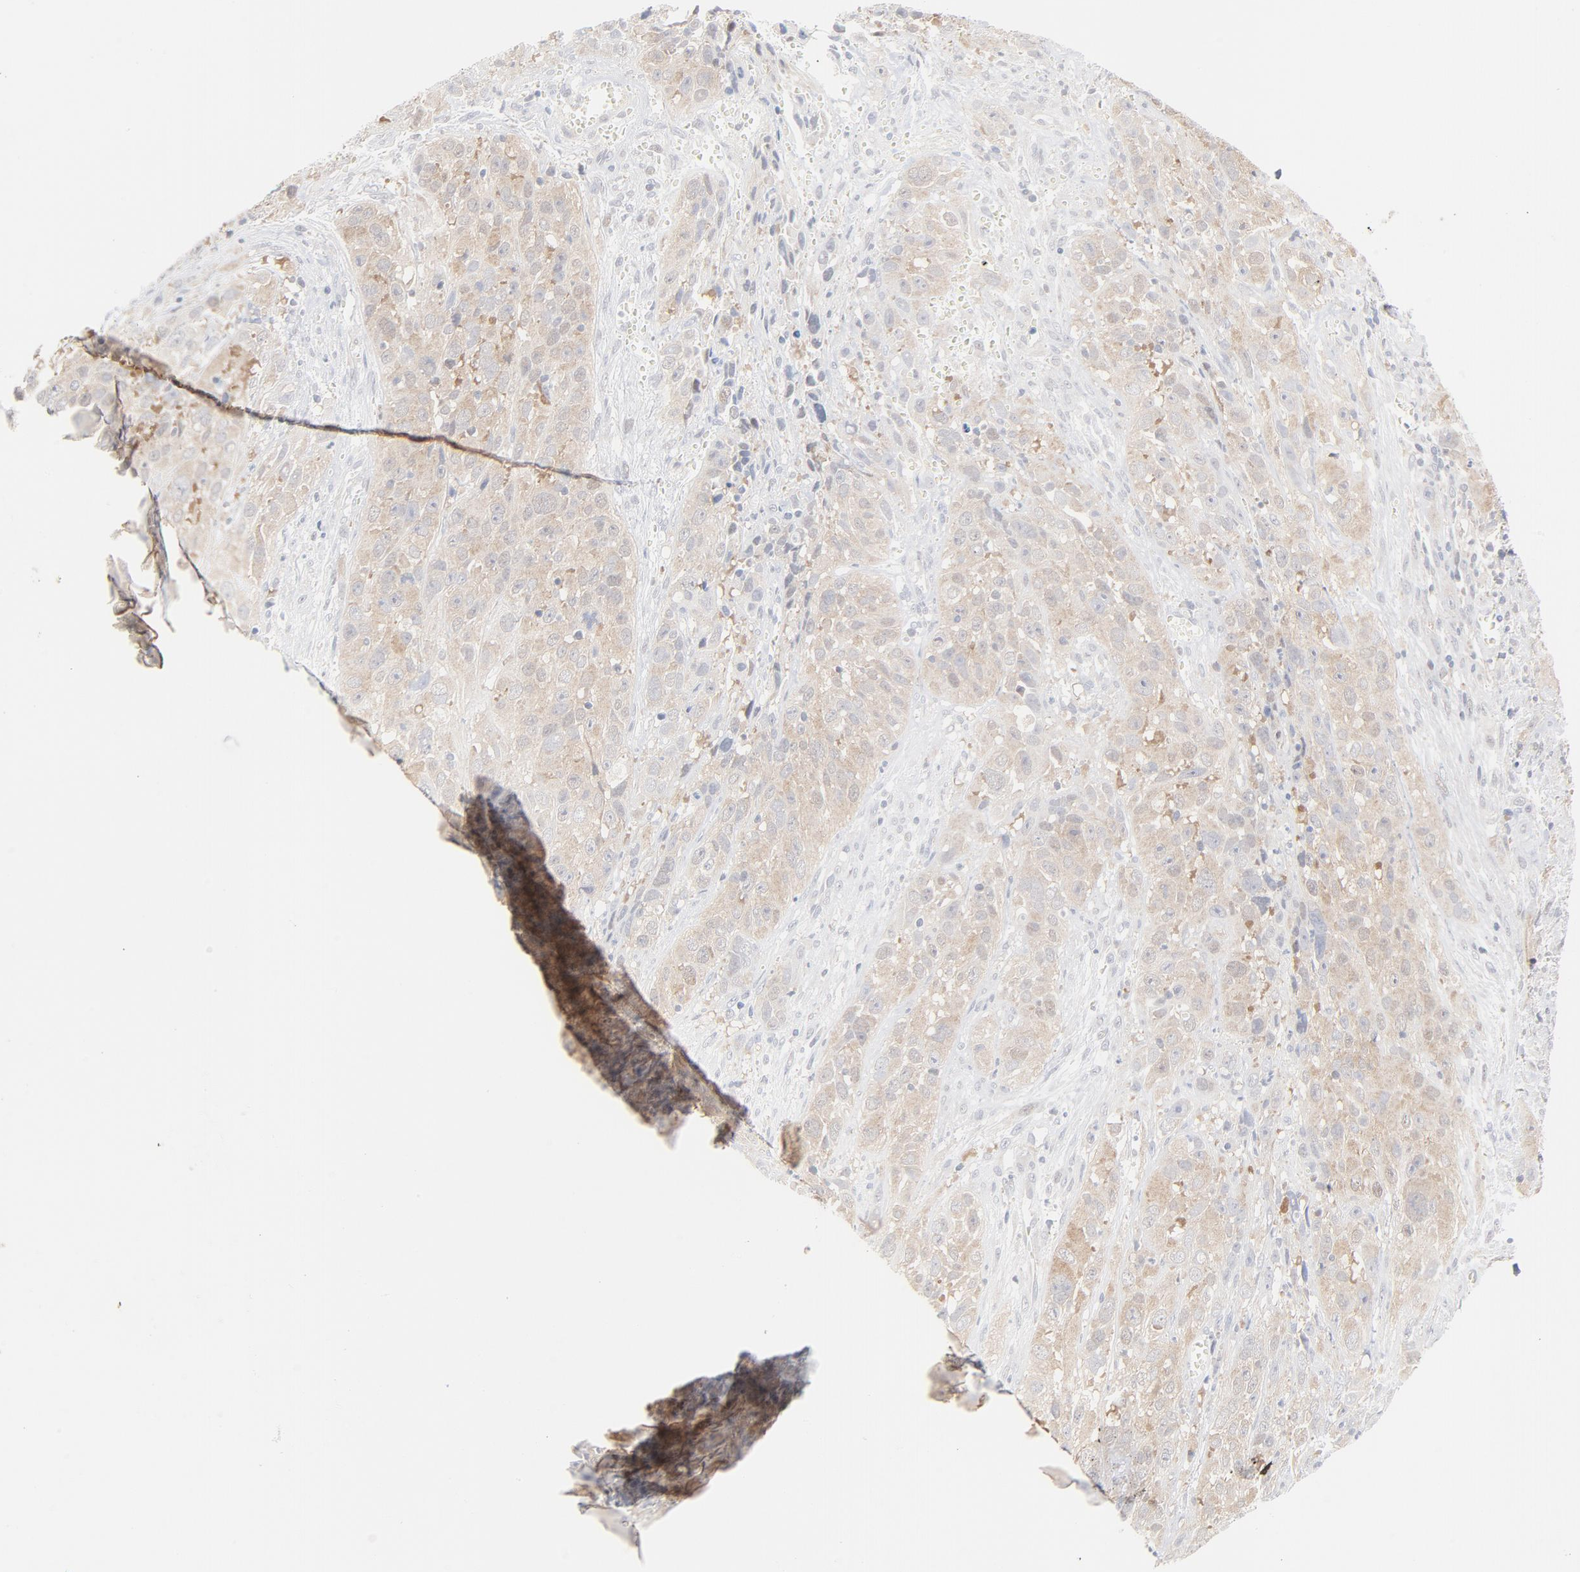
{"staining": {"intensity": "weak", "quantity": ">75%", "location": "cytoplasmic/membranous"}, "tissue": "cervical cancer", "cell_type": "Tumor cells", "image_type": "cancer", "snomed": [{"axis": "morphology", "description": "Squamous cell carcinoma, NOS"}, {"axis": "topography", "description": "Cervix"}], "caption": "This is an image of IHC staining of squamous cell carcinoma (cervical), which shows weak positivity in the cytoplasmic/membranous of tumor cells.", "gene": "UBL4A", "patient": {"sex": "female", "age": 32}}